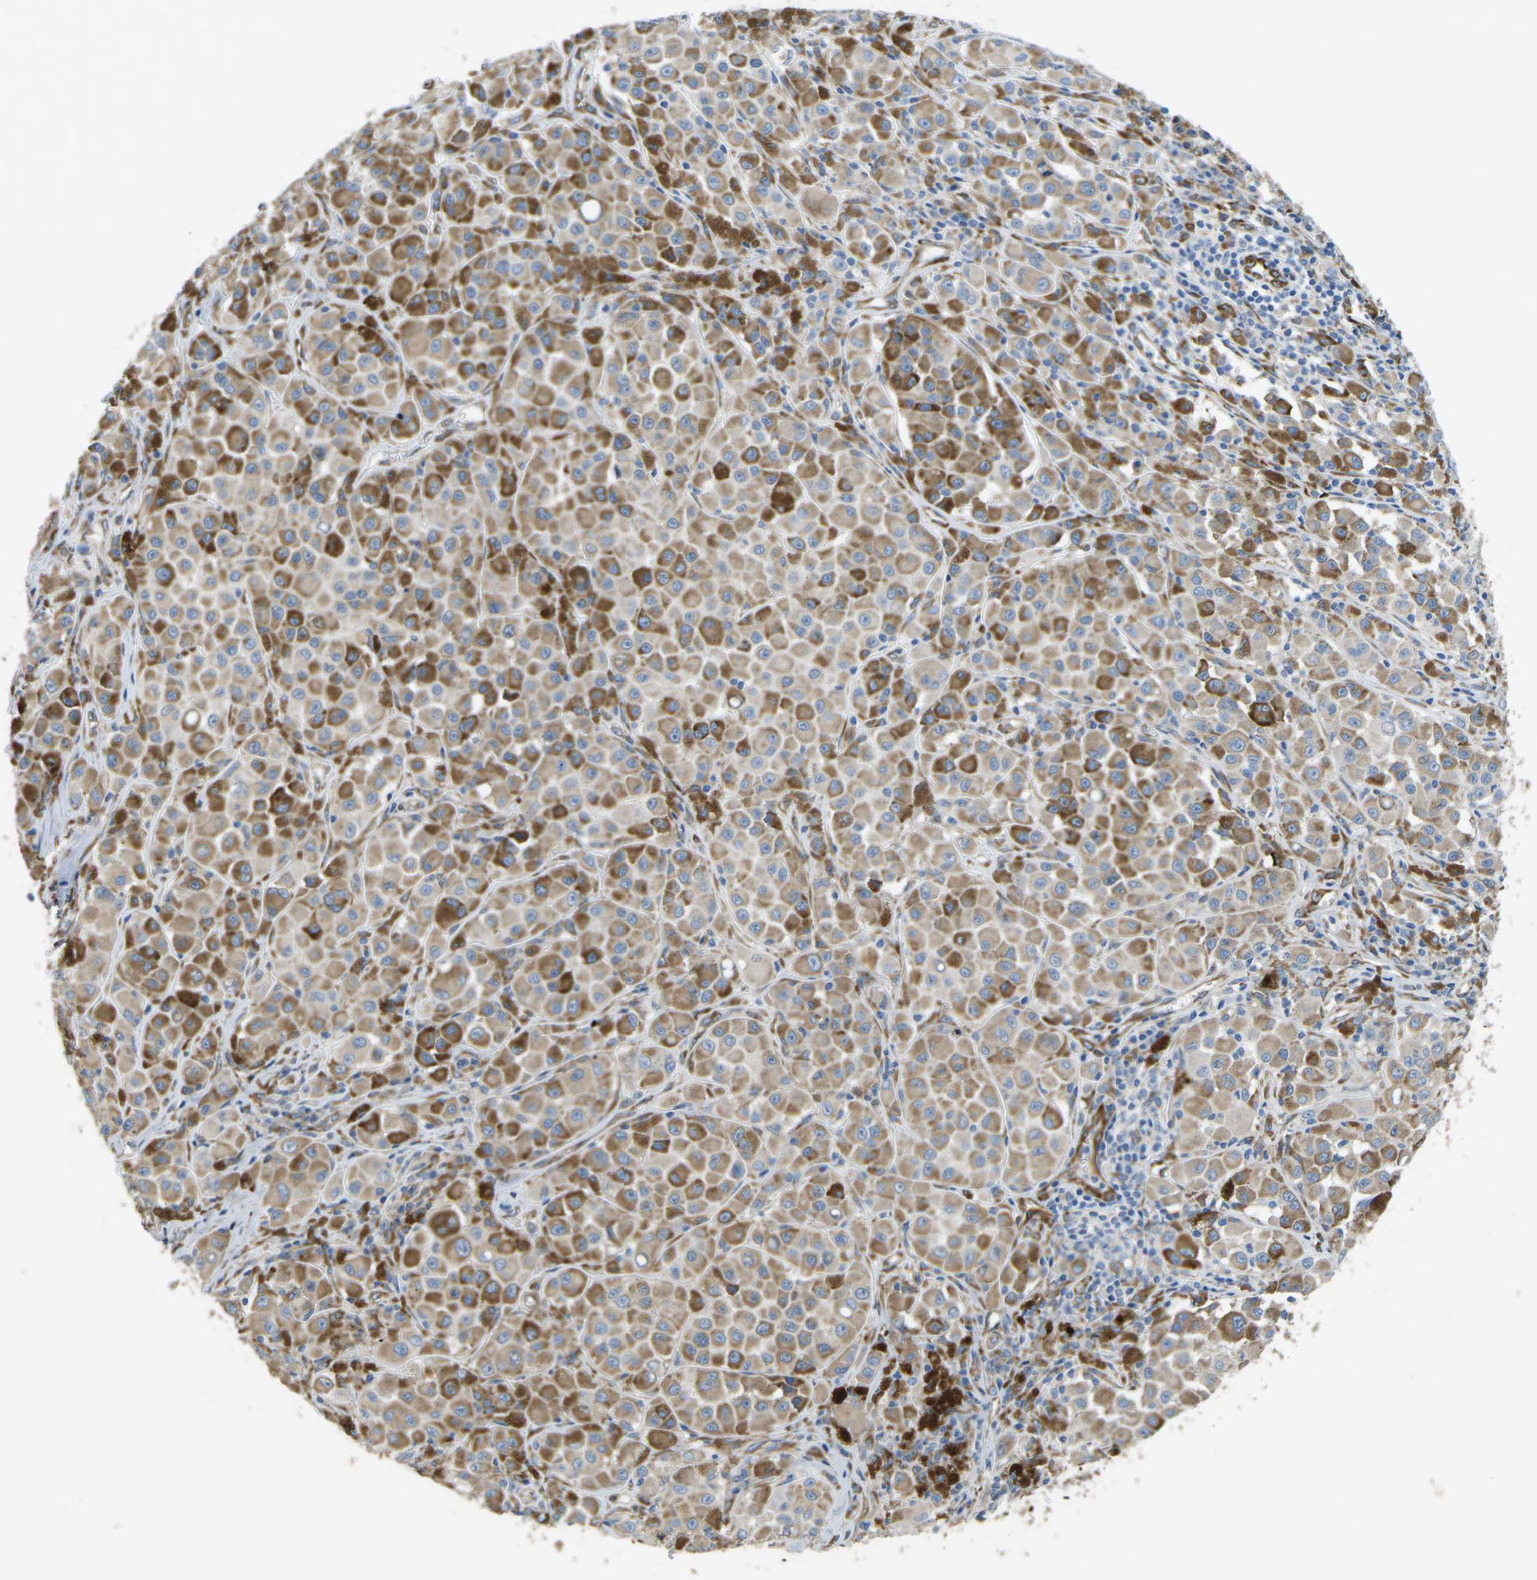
{"staining": {"intensity": "moderate", "quantity": ">75%", "location": "cytoplasmic/membranous"}, "tissue": "melanoma", "cell_type": "Tumor cells", "image_type": "cancer", "snomed": [{"axis": "morphology", "description": "Malignant melanoma, NOS"}, {"axis": "topography", "description": "Skin"}], "caption": "Malignant melanoma tissue exhibits moderate cytoplasmic/membranous expression in approximately >75% of tumor cells, visualized by immunohistochemistry.", "gene": "PDZD8", "patient": {"sex": "male", "age": 84}}